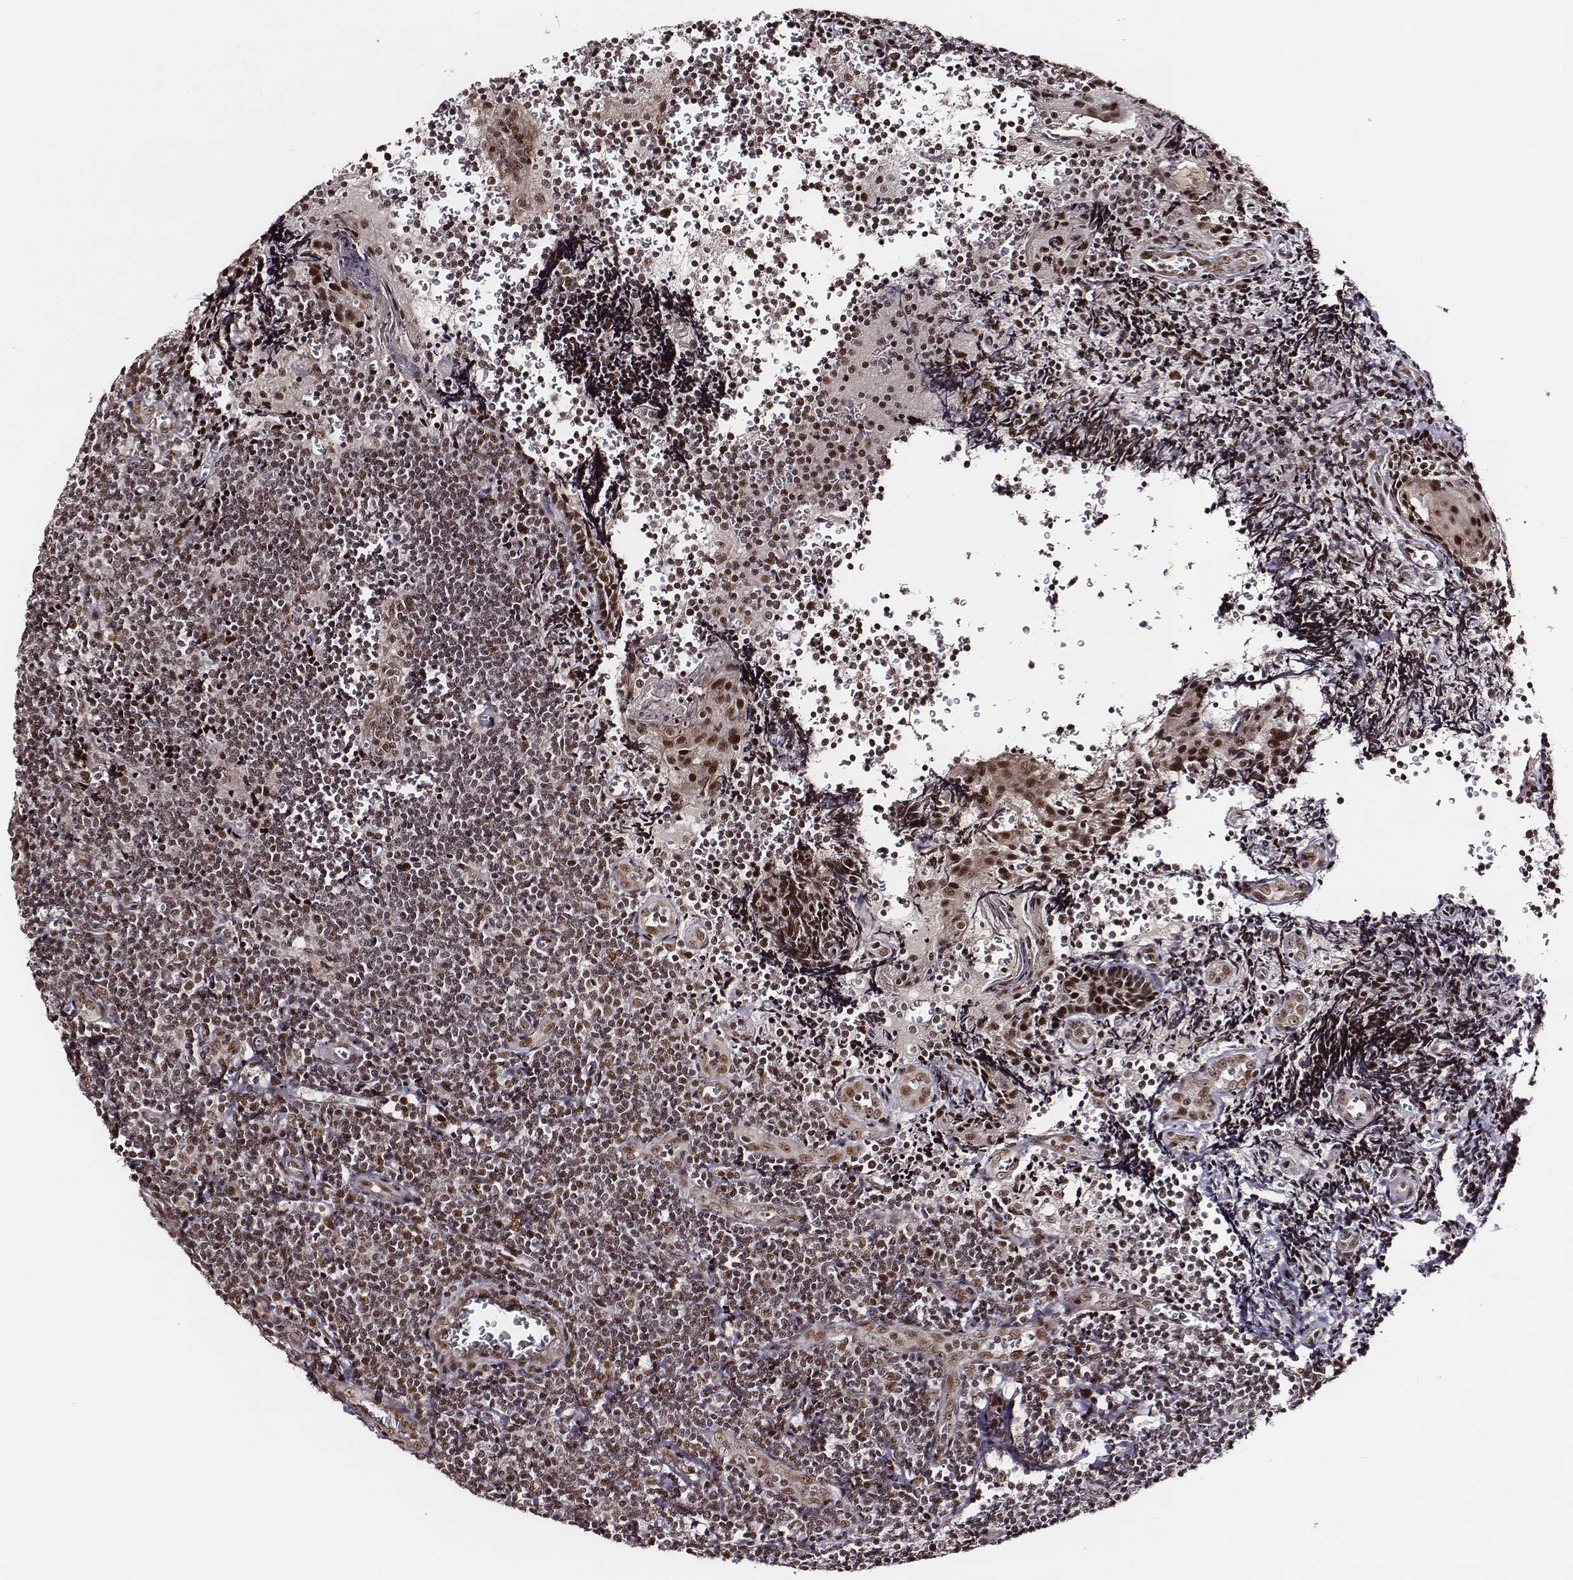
{"staining": {"intensity": "moderate", "quantity": ">75%", "location": "nuclear"}, "tissue": "tonsil", "cell_type": "Germinal center cells", "image_type": "normal", "snomed": [{"axis": "morphology", "description": "Normal tissue, NOS"}, {"axis": "morphology", "description": "Inflammation, NOS"}, {"axis": "topography", "description": "Tonsil"}], "caption": "Tonsil stained with immunohistochemistry shows moderate nuclear expression in approximately >75% of germinal center cells. Nuclei are stained in blue.", "gene": "PPARA", "patient": {"sex": "female", "age": 31}}